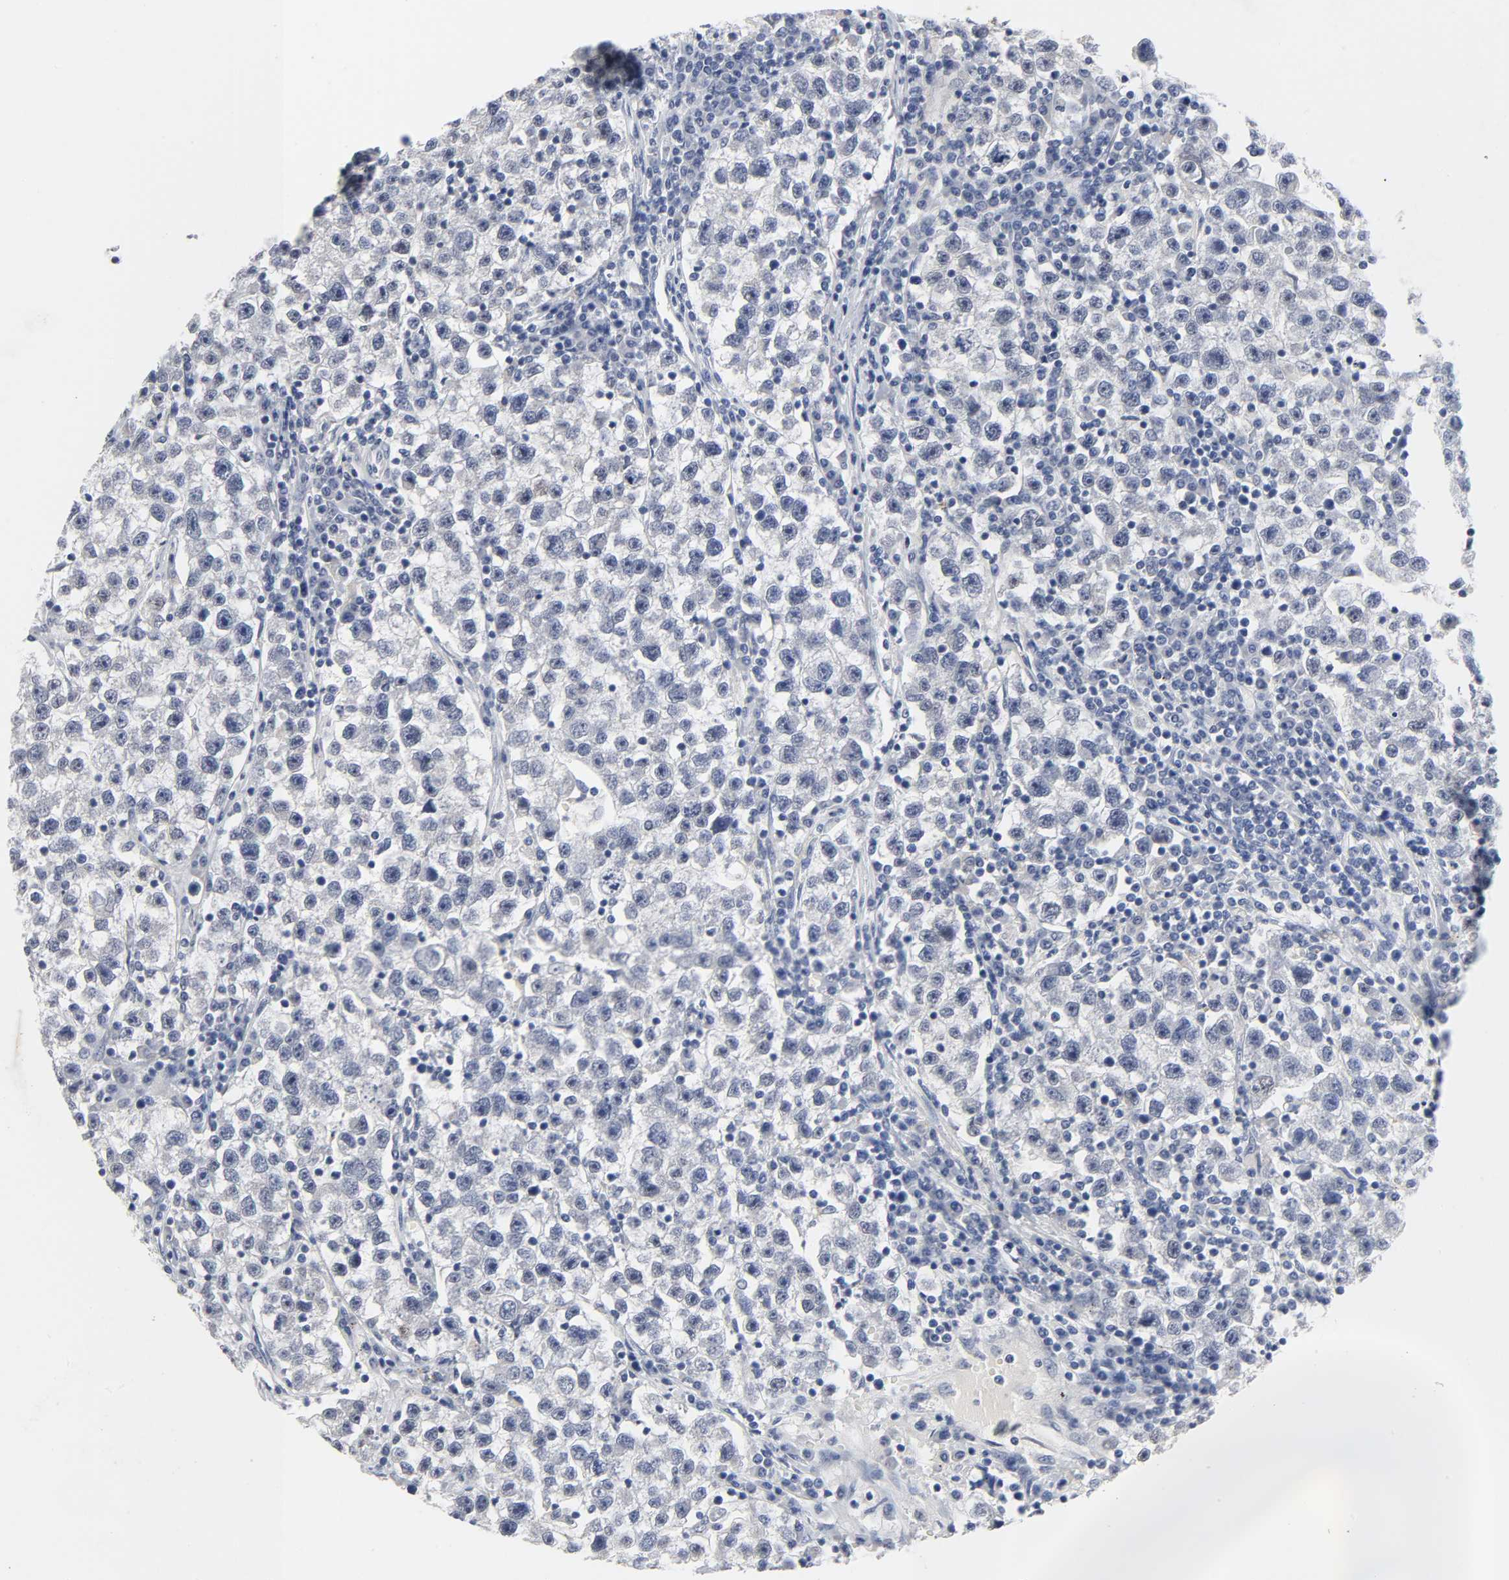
{"staining": {"intensity": "negative", "quantity": "none", "location": "none"}, "tissue": "testis cancer", "cell_type": "Tumor cells", "image_type": "cancer", "snomed": [{"axis": "morphology", "description": "Seminoma, NOS"}, {"axis": "topography", "description": "Testis"}], "caption": "High magnification brightfield microscopy of testis cancer stained with DAB (3,3'-diaminobenzidine) (brown) and counterstained with hematoxylin (blue): tumor cells show no significant expression.", "gene": "SALL2", "patient": {"sex": "male", "age": 22}}